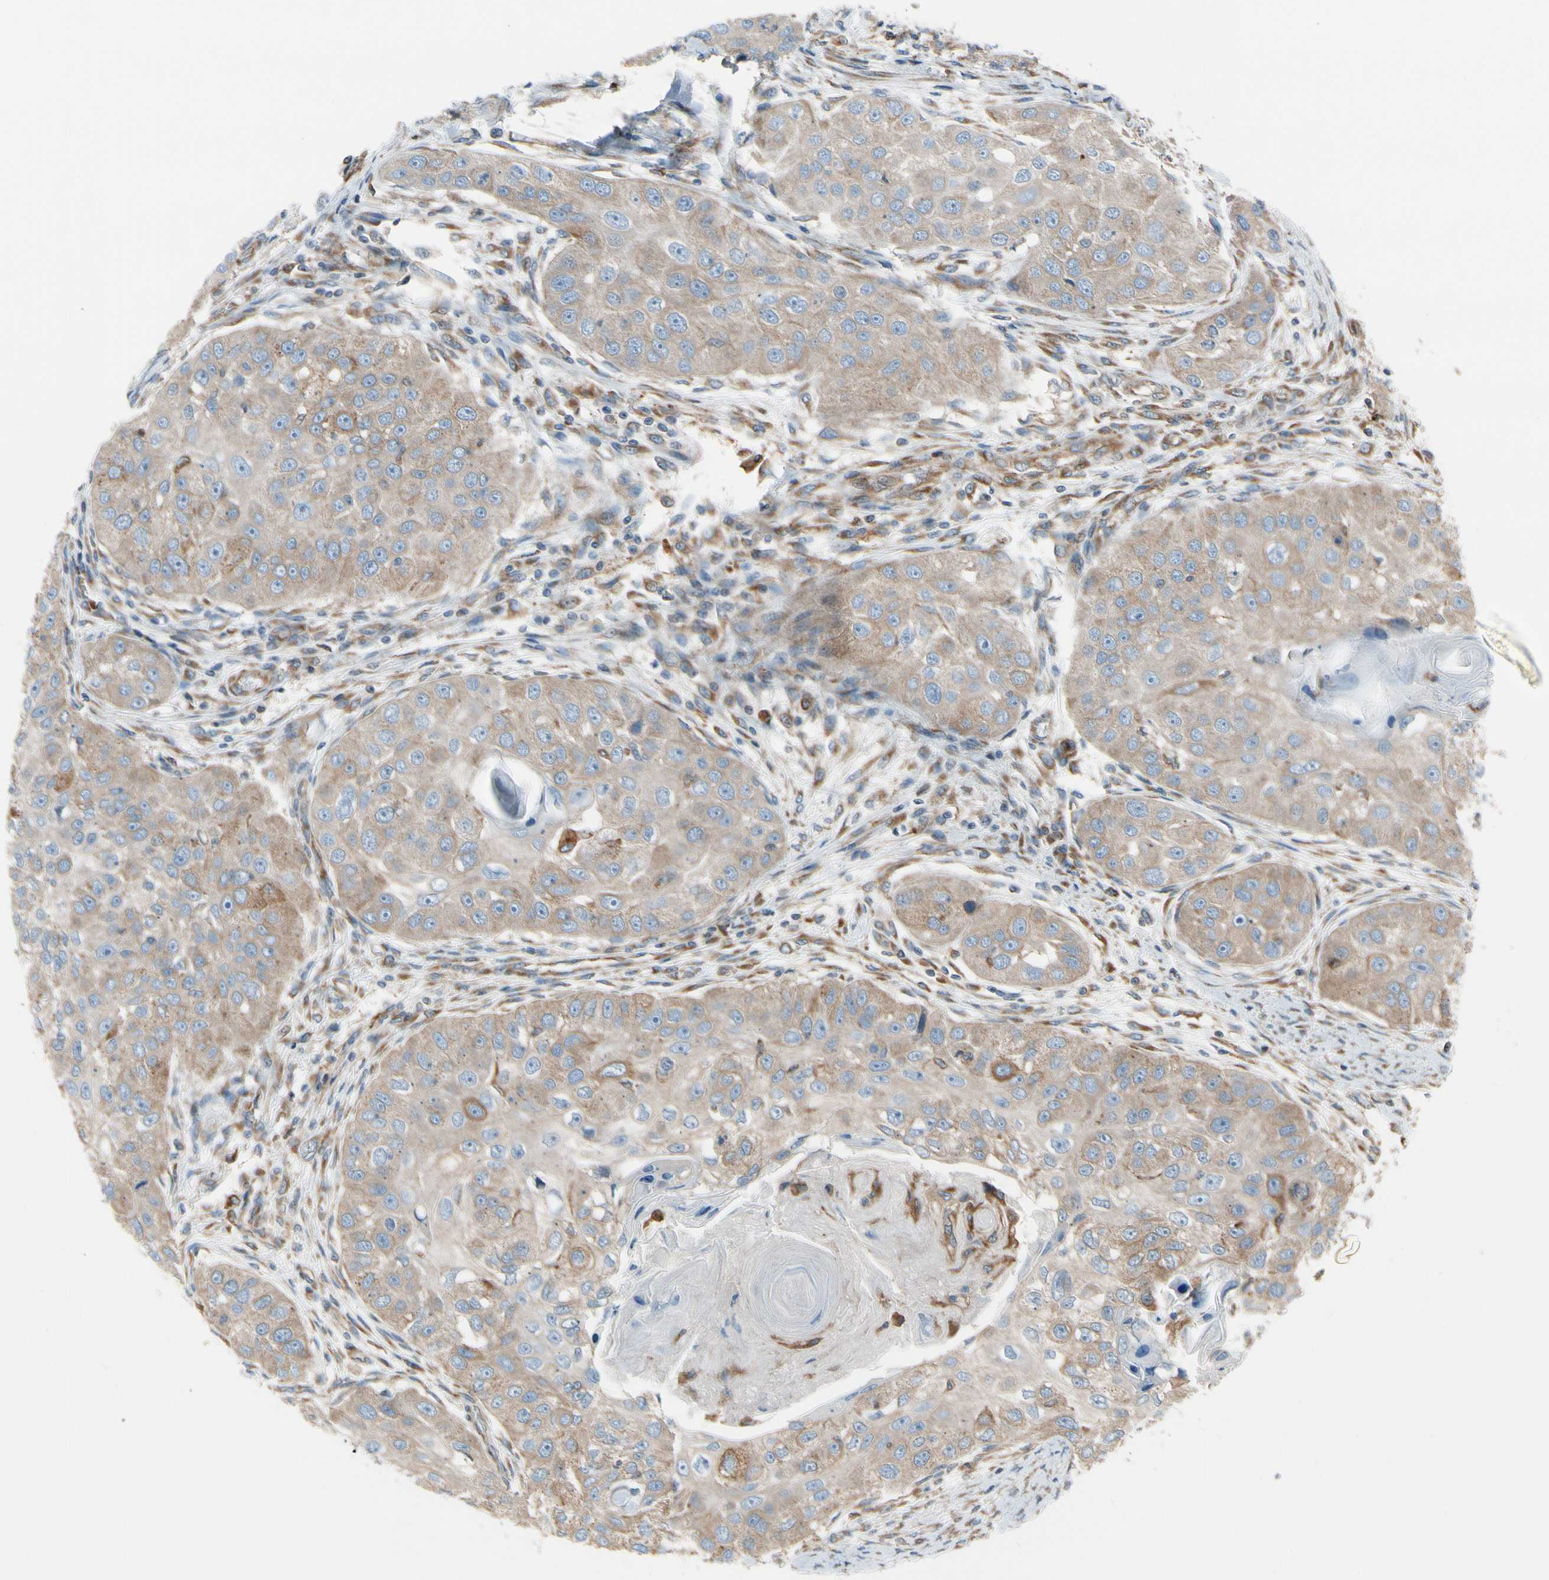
{"staining": {"intensity": "weak", "quantity": ">75%", "location": "cytoplasmic/membranous"}, "tissue": "head and neck cancer", "cell_type": "Tumor cells", "image_type": "cancer", "snomed": [{"axis": "morphology", "description": "Normal tissue, NOS"}, {"axis": "morphology", "description": "Squamous cell carcinoma, NOS"}, {"axis": "topography", "description": "Skeletal muscle"}, {"axis": "topography", "description": "Head-Neck"}], "caption": "A brown stain highlights weak cytoplasmic/membranous expression of a protein in head and neck cancer (squamous cell carcinoma) tumor cells. The protein is stained brown, and the nuclei are stained in blue (DAB IHC with brightfield microscopy, high magnification).", "gene": "CLCC1", "patient": {"sex": "male", "age": 51}}